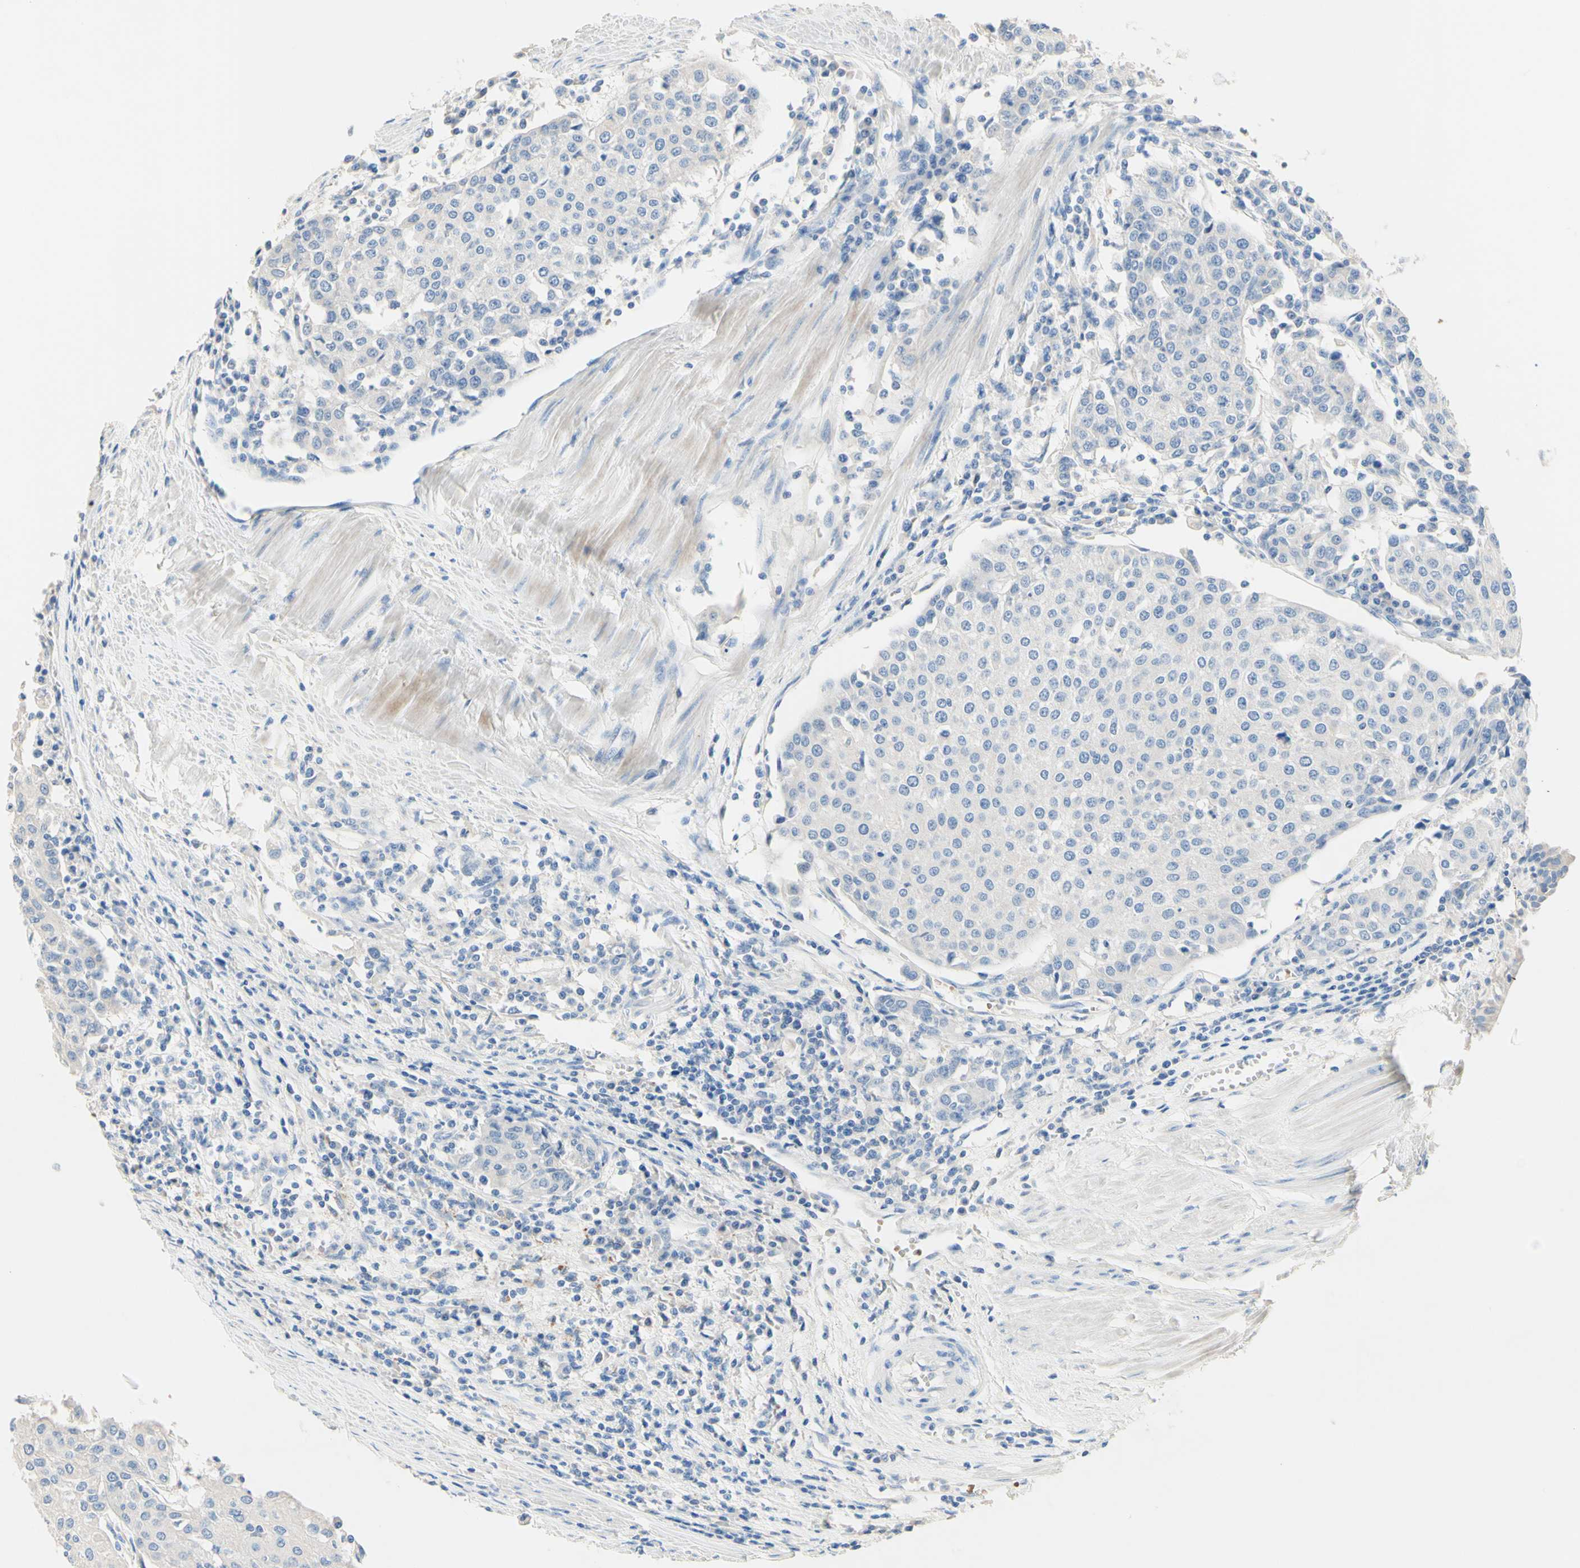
{"staining": {"intensity": "negative", "quantity": "none", "location": "none"}, "tissue": "urothelial cancer", "cell_type": "Tumor cells", "image_type": "cancer", "snomed": [{"axis": "morphology", "description": "Urothelial carcinoma, High grade"}, {"axis": "topography", "description": "Urinary bladder"}], "caption": "An image of urothelial carcinoma (high-grade) stained for a protein reveals no brown staining in tumor cells. The staining was performed using DAB (3,3'-diaminobenzidine) to visualize the protein expression in brown, while the nuclei were stained in blue with hematoxylin (Magnification: 20x).", "gene": "CDON", "patient": {"sex": "female", "age": 85}}